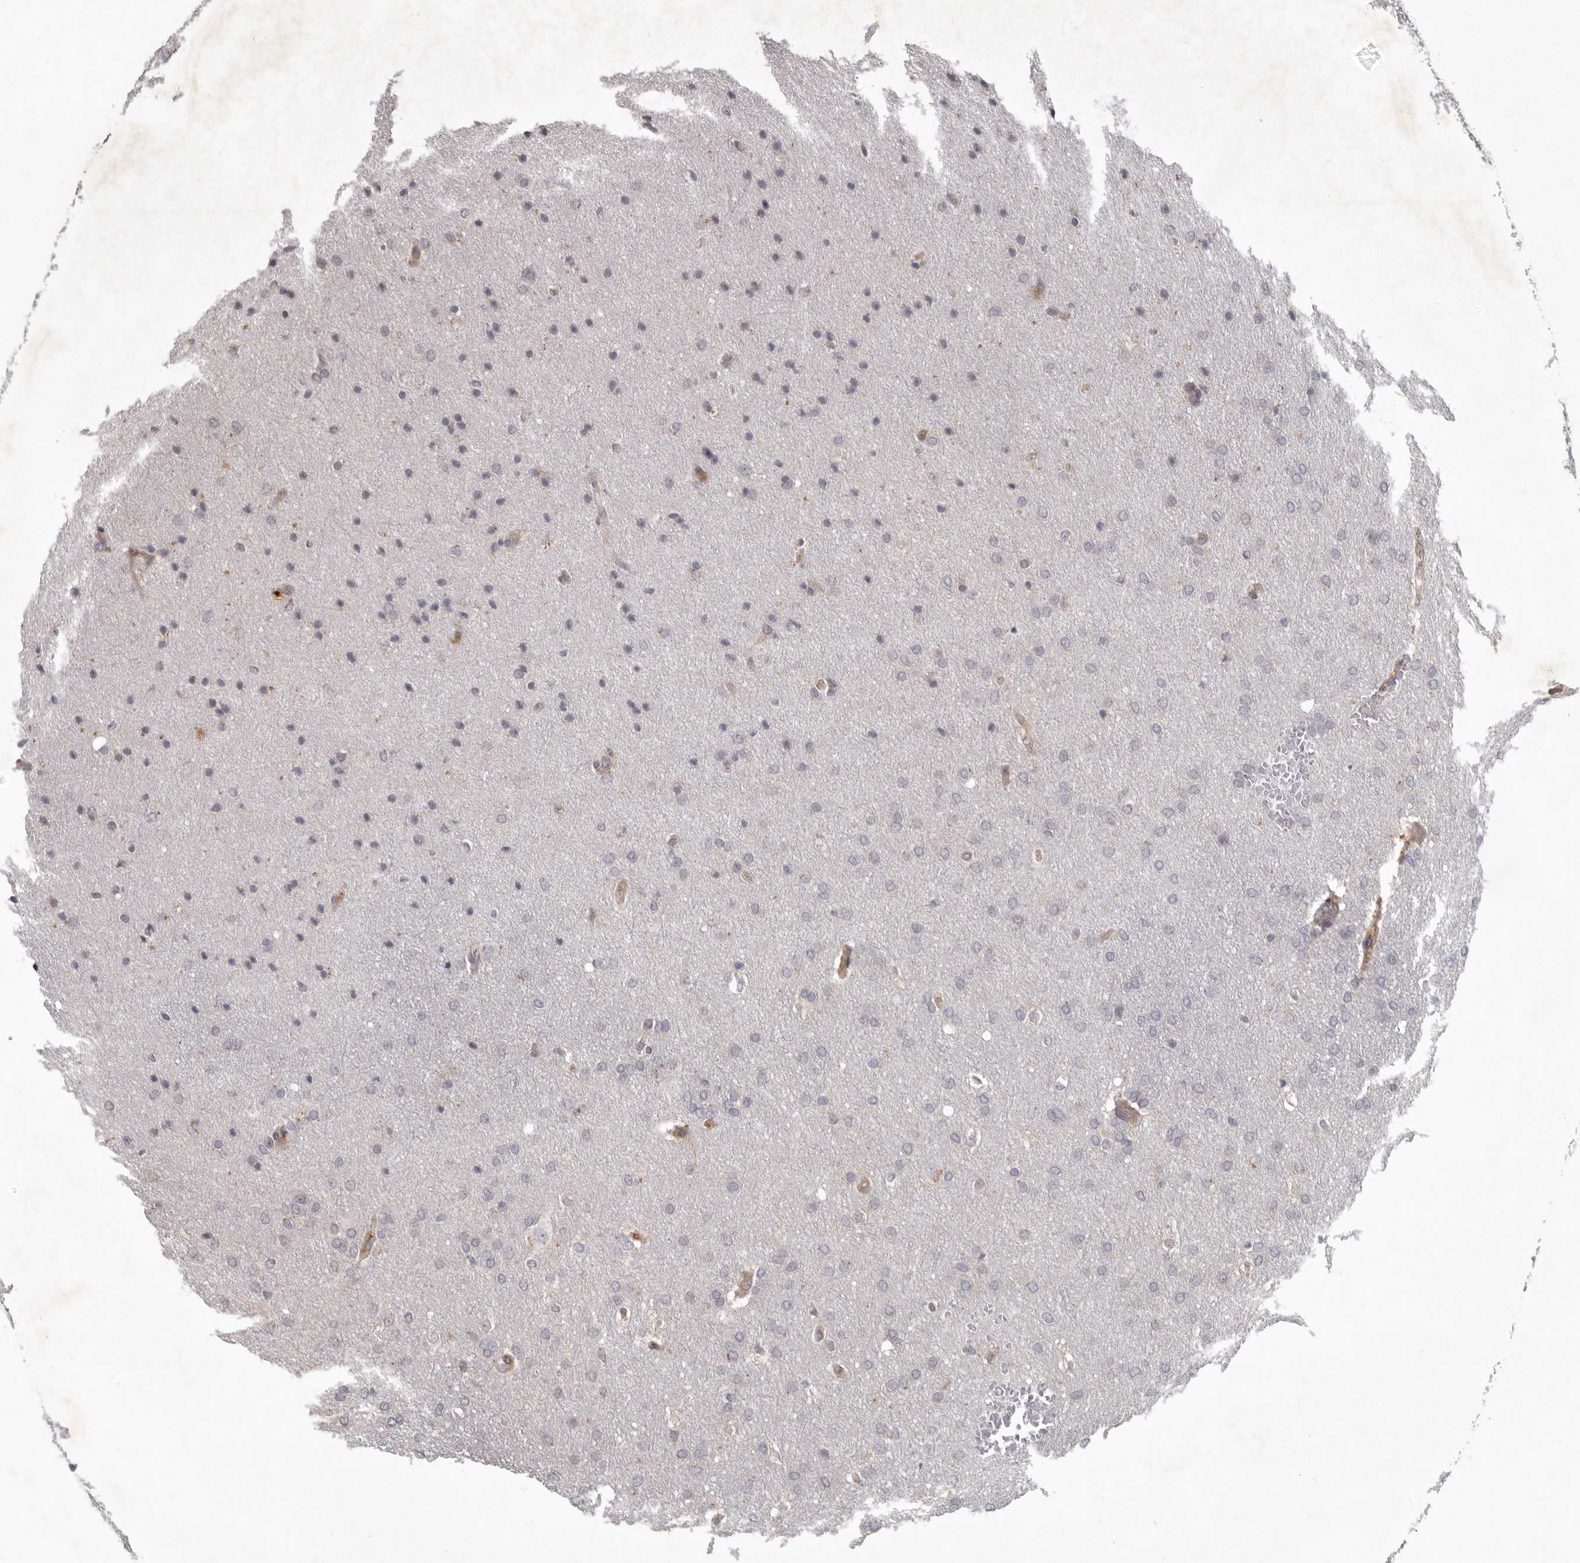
{"staining": {"intensity": "negative", "quantity": "none", "location": "none"}, "tissue": "glioma", "cell_type": "Tumor cells", "image_type": "cancer", "snomed": [{"axis": "morphology", "description": "Glioma, malignant, Low grade"}, {"axis": "topography", "description": "Brain"}], "caption": "Immunohistochemistry (IHC) image of neoplastic tissue: glioma stained with DAB (3,3'-diaminobenzidine) demonstrates no significant protein expression in tumor cells.", "gene": "CDCA8", "patient": {"sex": "female", "age": 37}}